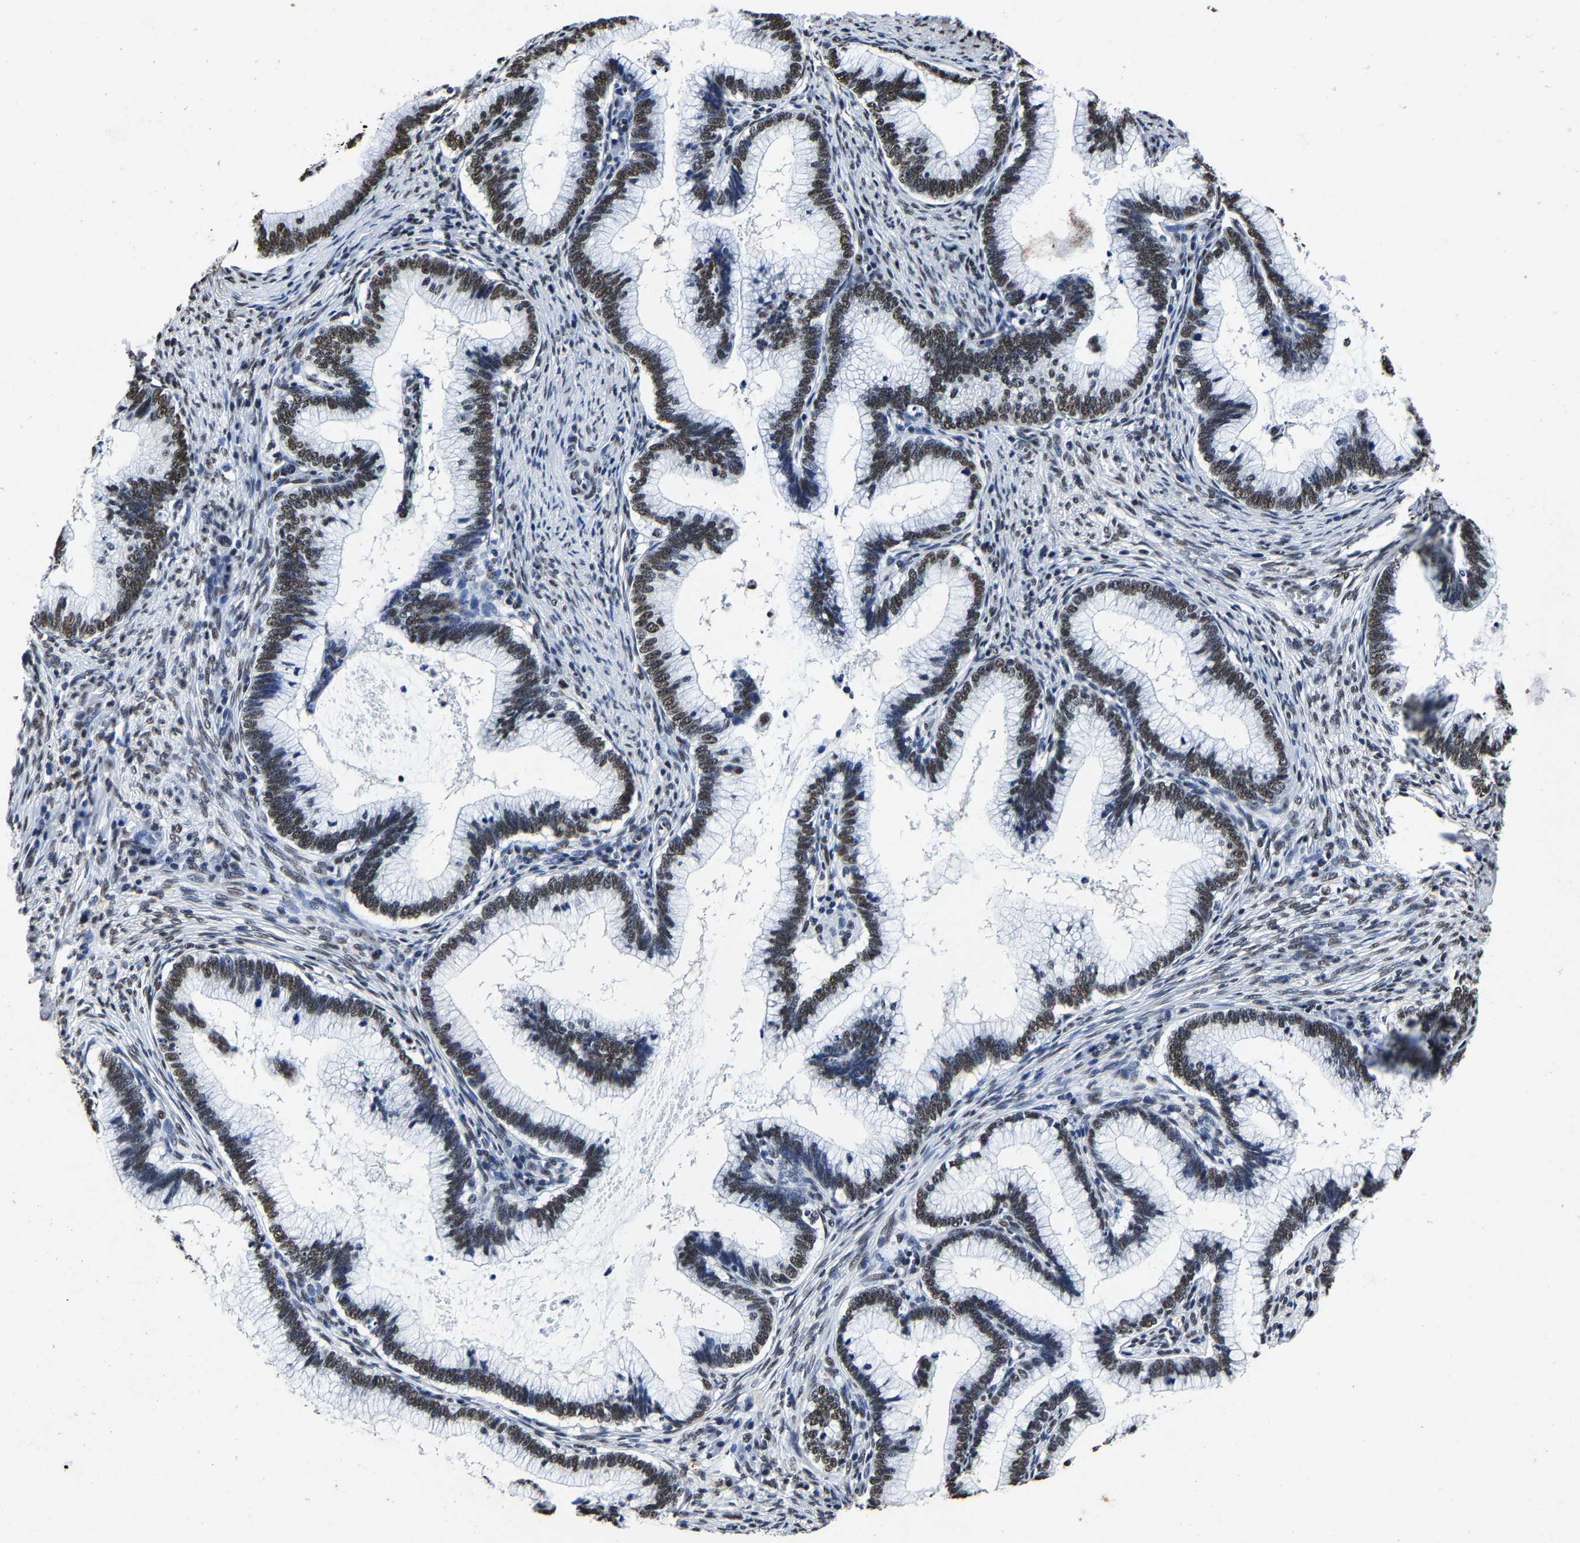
{"staining": {"intensity": "moderate", "quantity": ">75%", "location": "nuclear"}, "tissue": "cervical cancer", "cell_type": "Tumor cells", "image_type": "cancer", "snomed": [{"axis": "morphology", "description": "Adenocarcinoma, NOS"}, {"axis": "topography", "description": "Cervix"}], "caption": "There is medium levels of moderate nuclear positivity in tumor cells of adenocarcinoma (cervical), as demonstrated by immunohistochemical staining (brown color).", "gene": "RBM45", "patient": {"sex": "female", "age": 36}}